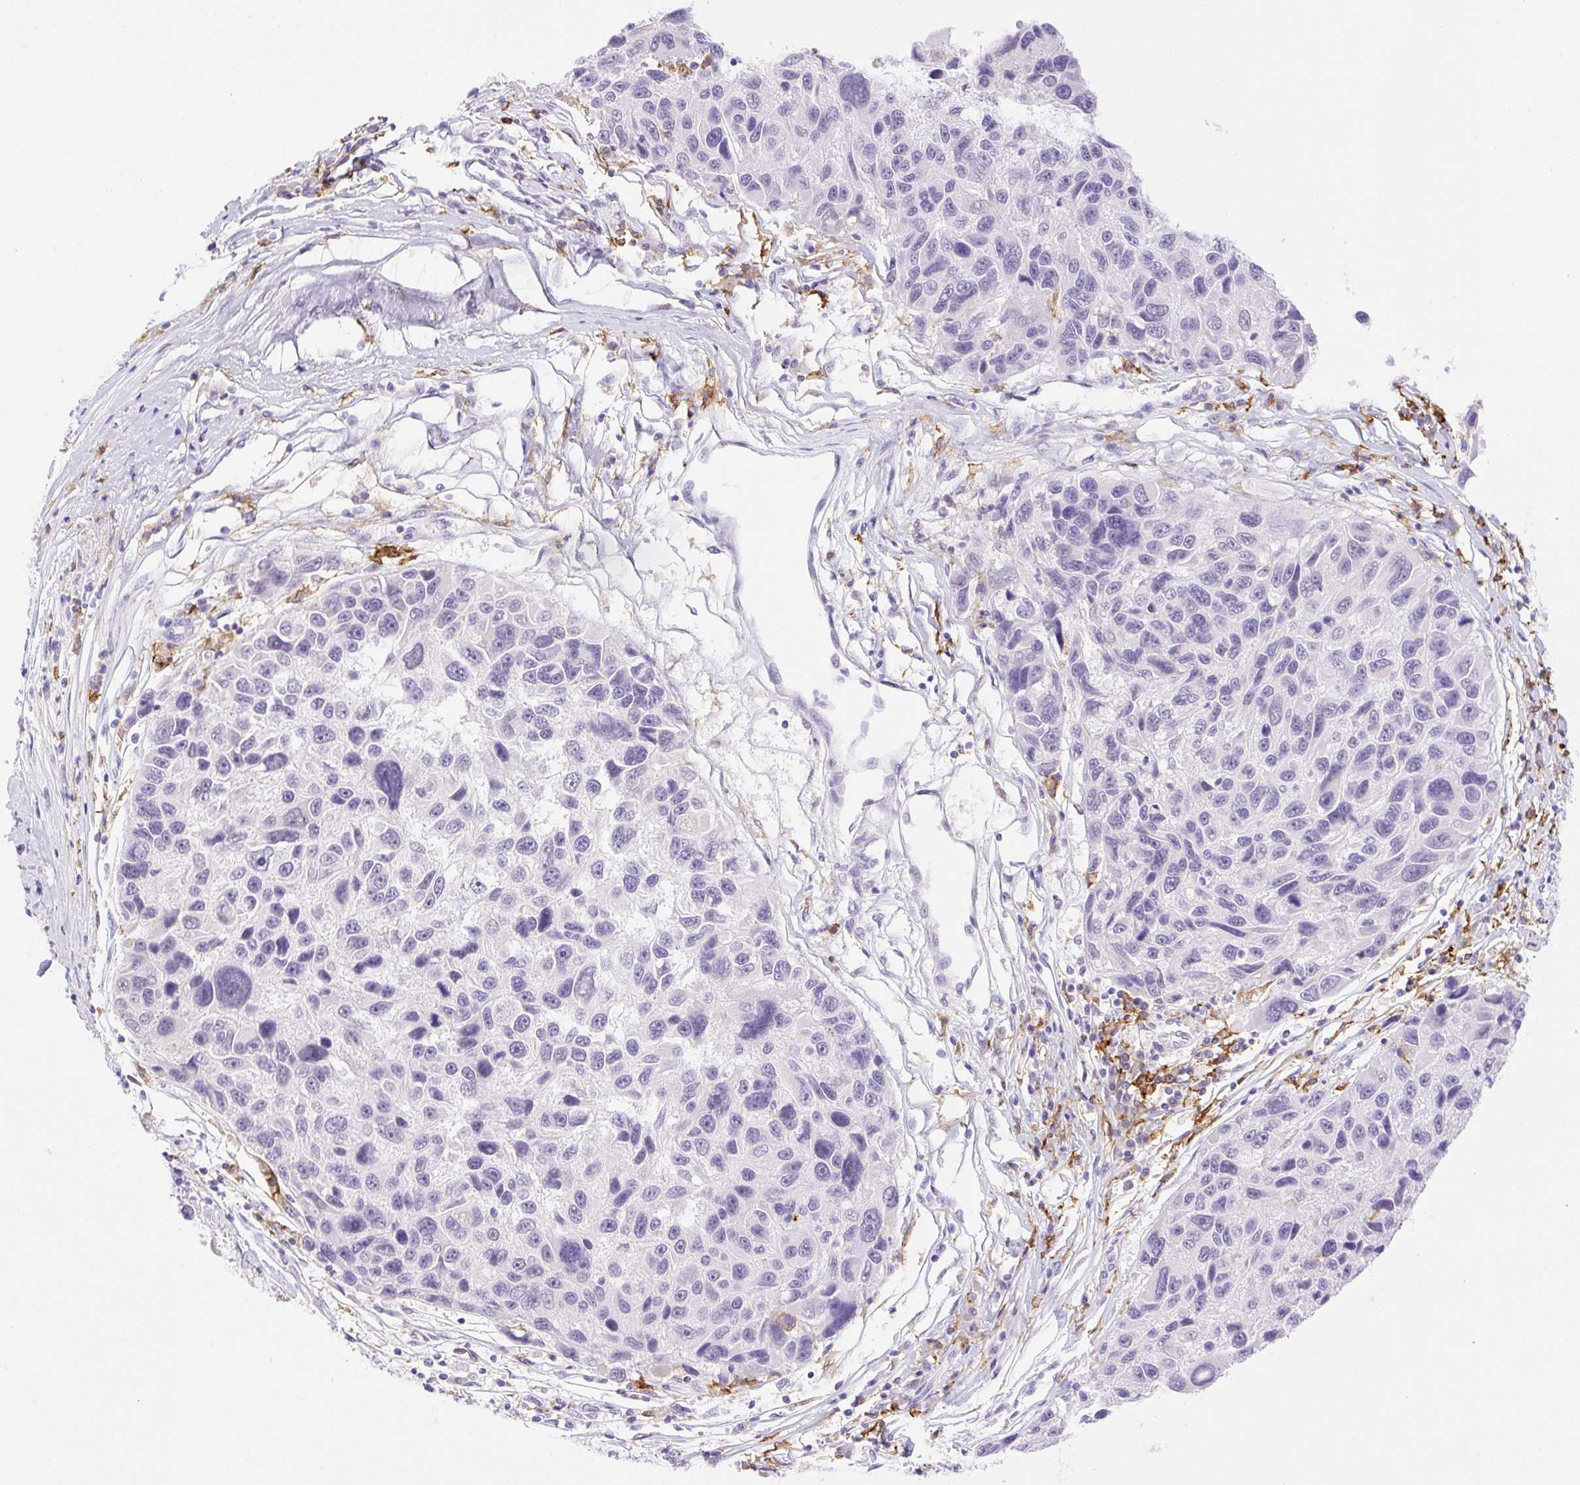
{"staining": {"intensity": "negative", "quantity": "none", "location": "none"}, "tissue": "melanoma", "cell_type": "Tumor cells", "image_type": "cancer", "snomed": [{"axis": "morphology", "description": "Malignant melanoma, NOS"}, {"axis": "topography", "description": "Skin"}], "caption": "An immunohistochemistry micrograph of melanoma is shown. There is no staining in tumor cells of melanoma.", "gene": "SIGLEC1", "patient": {"sex": "male", "age": 53}}